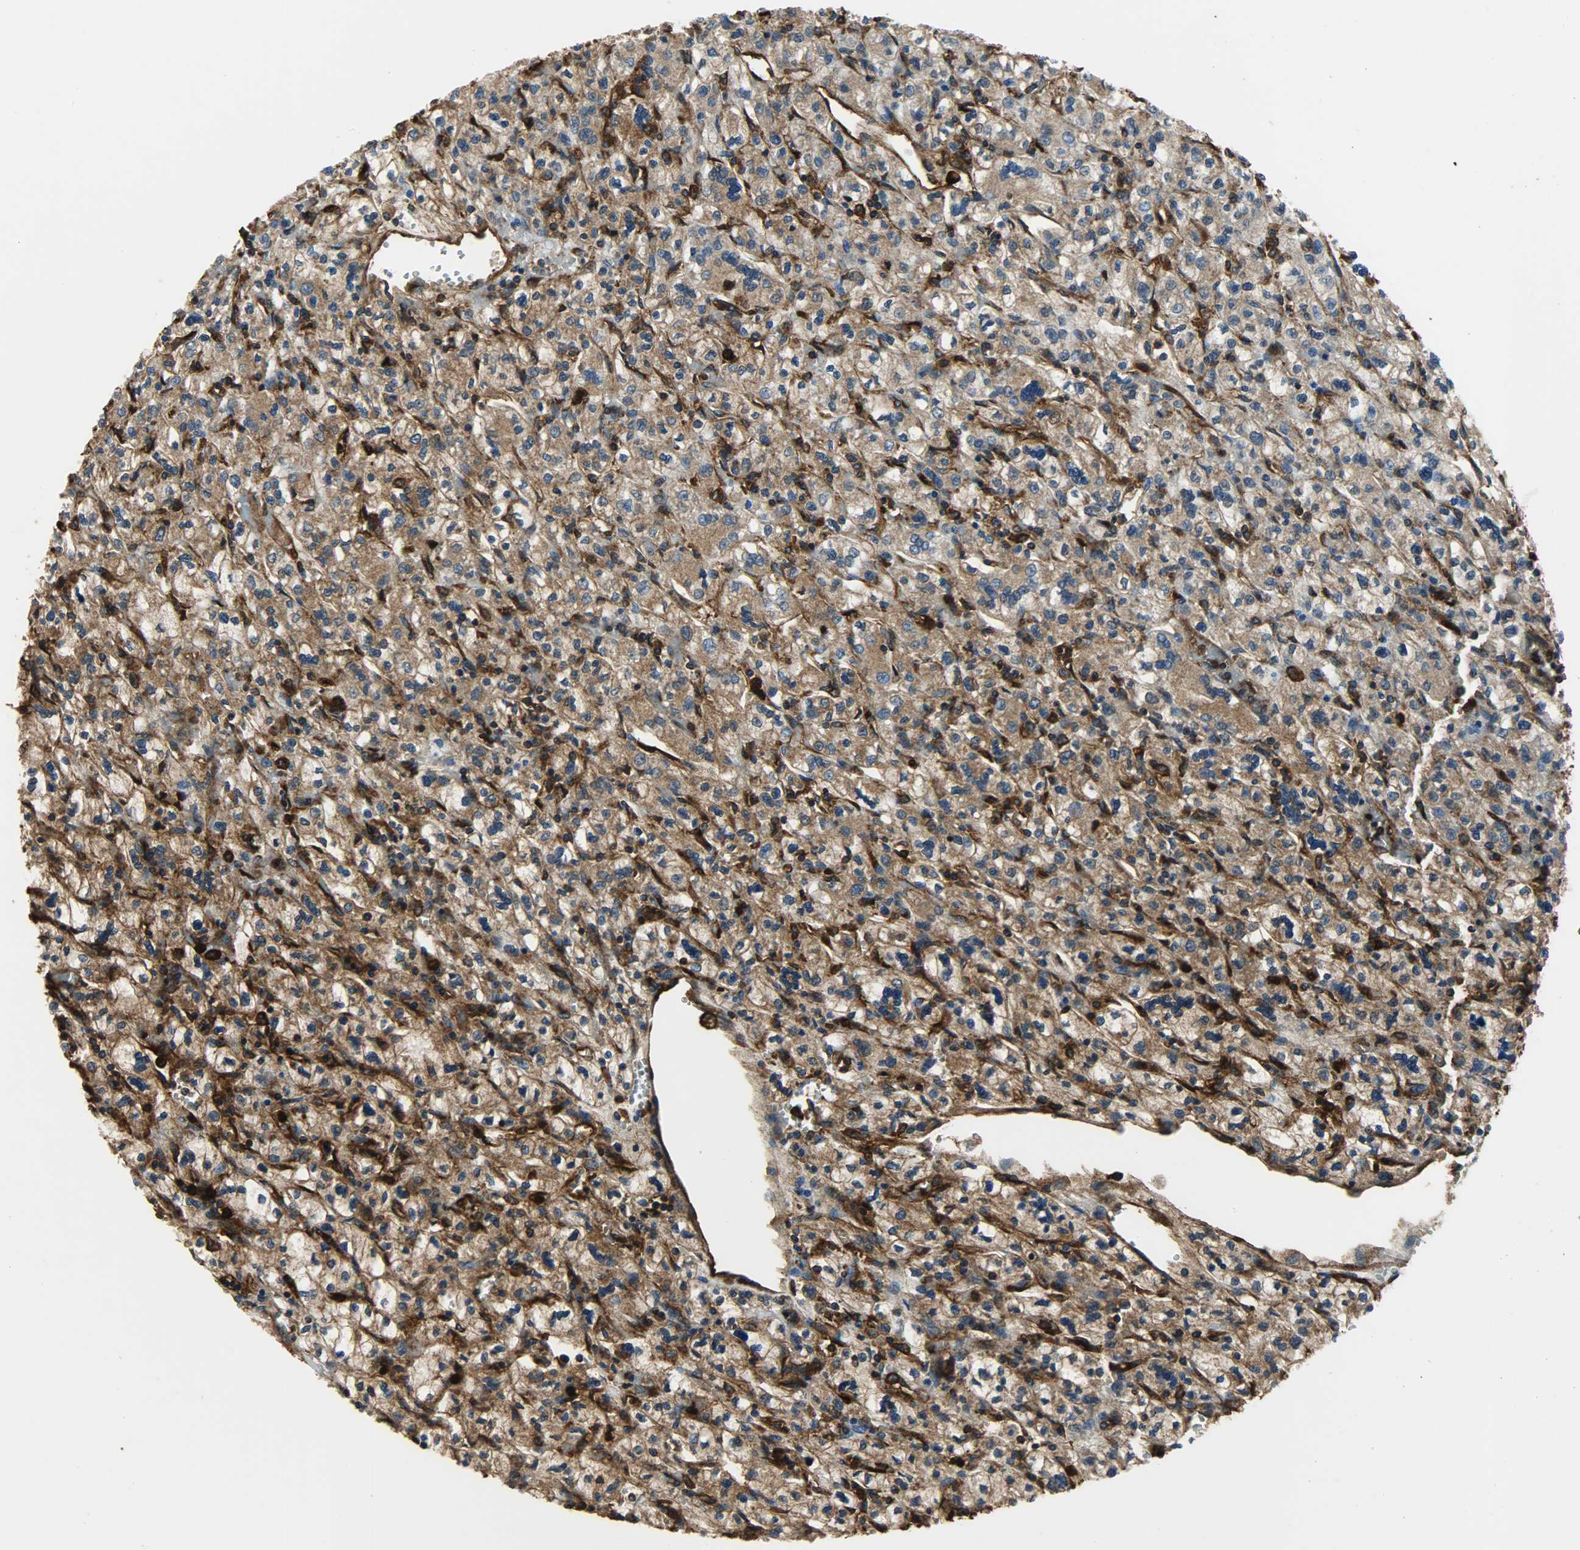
{"staining": {"intensity": "strong", "quantity": ">75%", "location": "cytoplasmic/membranous"}, "tissue": "renal cancer", "cell_type": "Tumor cells", "image_type": "cancer", "snomed": [{"axis": "morphology", "description": "Adenocarcinoma, NOS"}, {"axis": "topography", "description": "Kidney"}], "caption": "There is high levels of strong cytoplasmic/membranous expression in tumor cells of adenocarcinoma (renal), as demonstrated by immunohistochemical staining (brown color).", "gene": "VASP", "patient": {"sex": "female", "age": 83}}